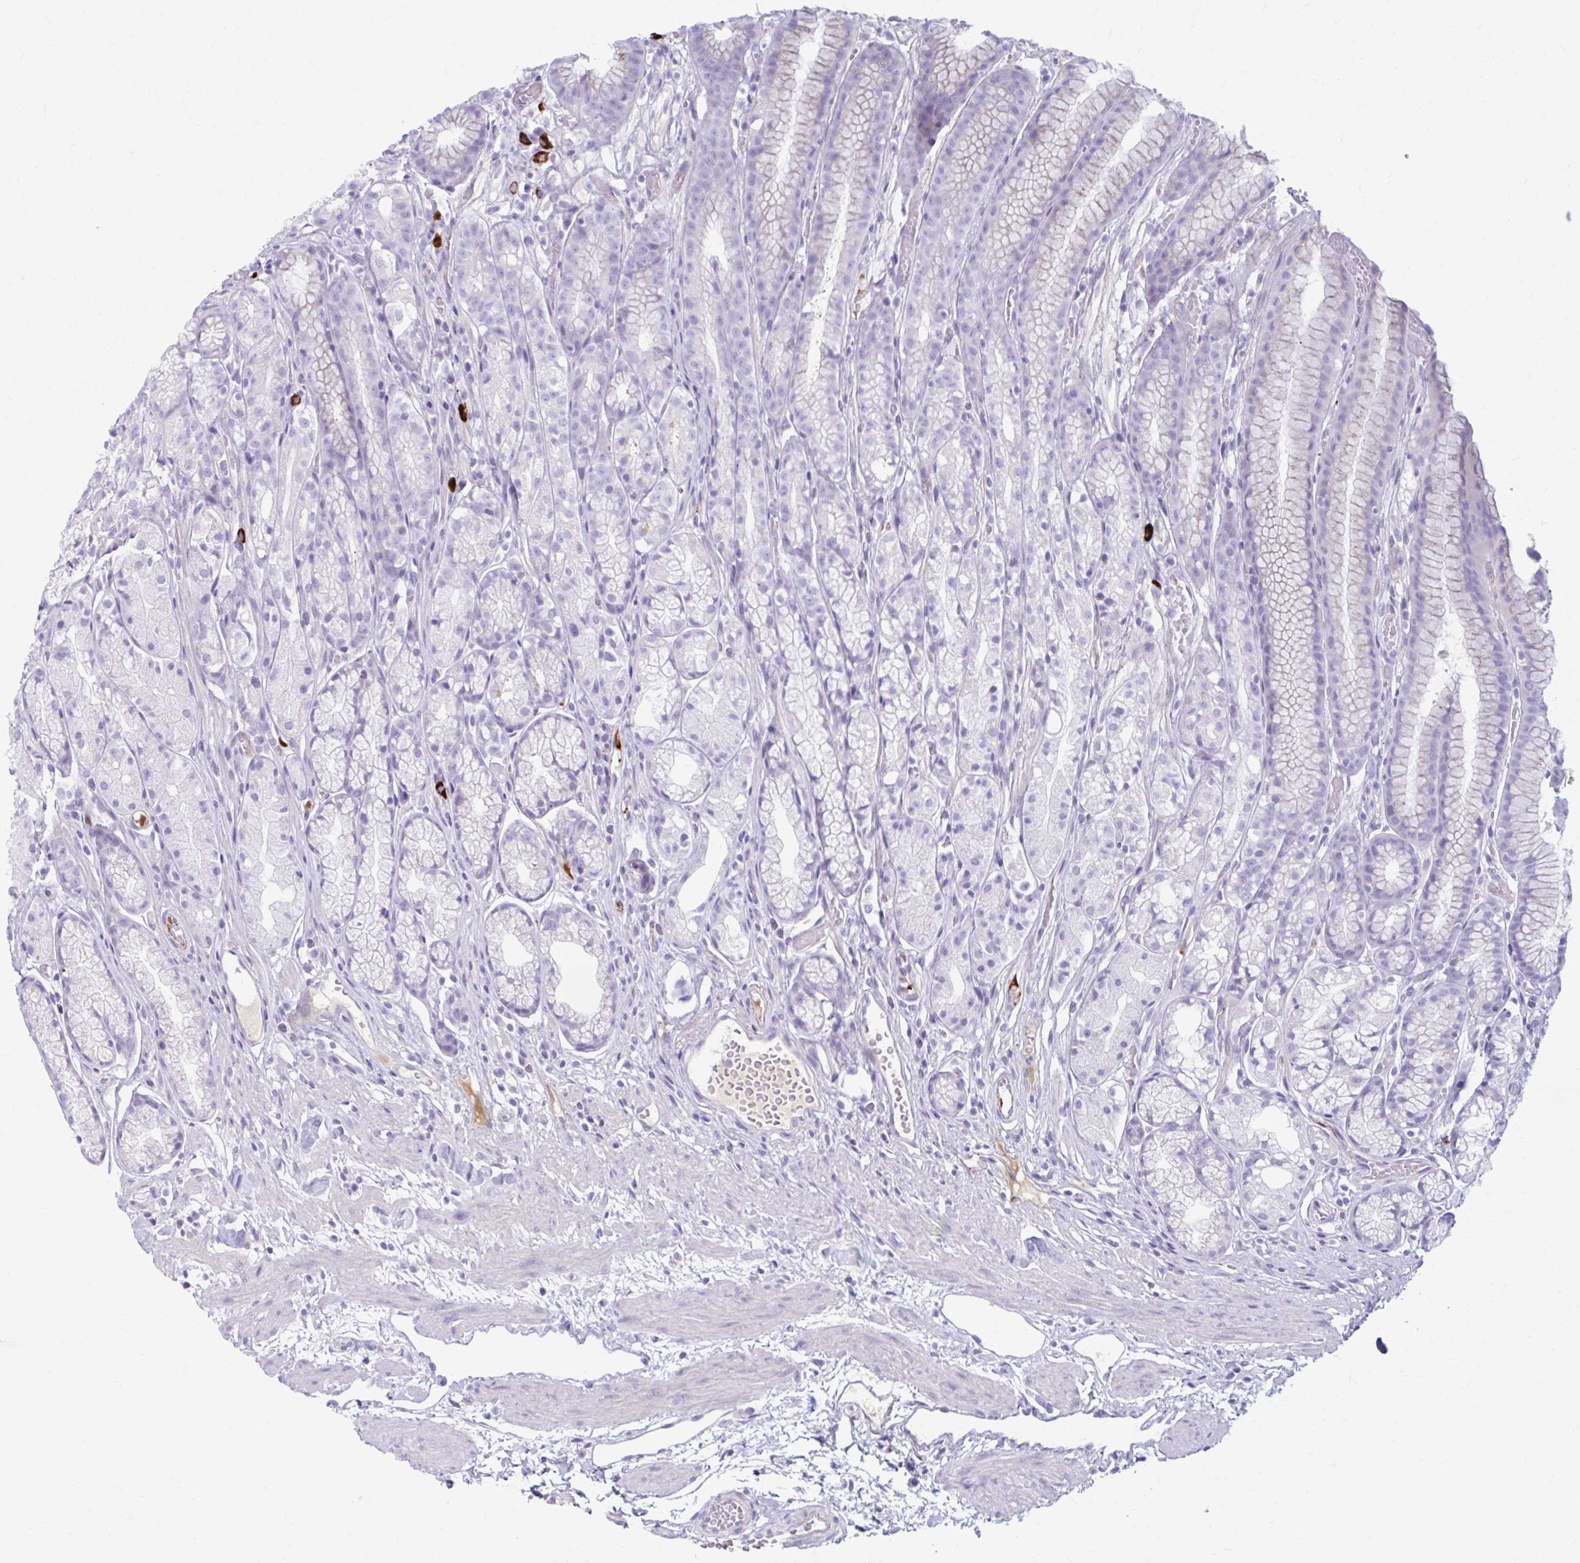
{"staining": {"intensity": "negative", "quantity": "none", "location": "none"}, "tissue": "stomach", "cell_type": "Glandular cells", "image_type": "normal", "snomed": [{"axis": "morphology", "description": "Normal tissue, NOS"}, {"axis": "topography", "description": "Smooth muscle"}, {"axis": "topography", "description": "Stomach"}], "caption": "Glandular cells are negative for protein expression in unremarkable human stomach. (Brightfield microscopy of DAB IHC at high magnification).", "gene": "C12orf71", "patient": {"sex": "male", "age": 70}}